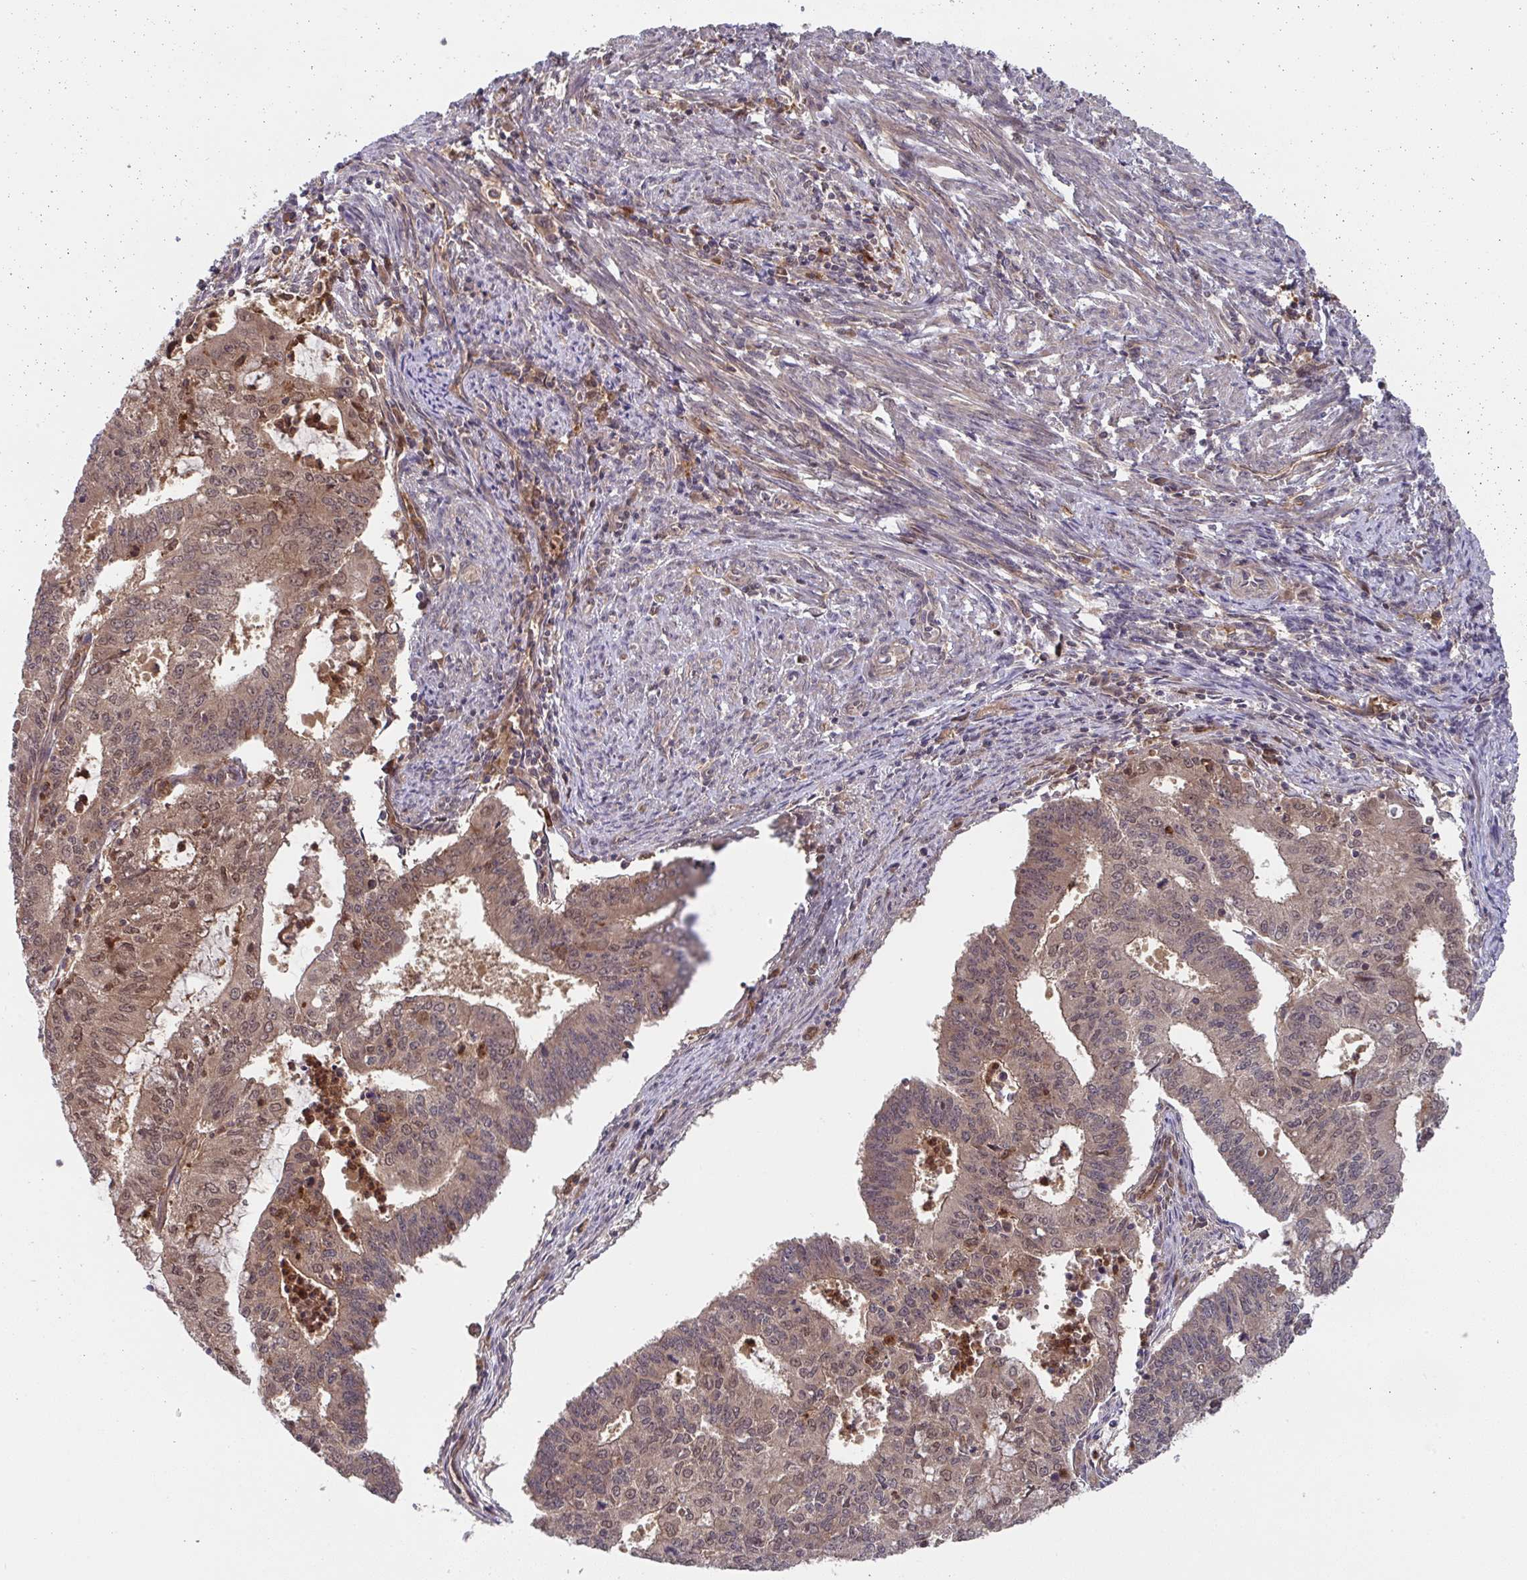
{"staining": {"intensity": "moderate", "quantity": "25%-75%", "location": "cytoplasmic/membranous,nuclear"}, "tissue": "endometrial cancer", "cell_type": "Tumor cells", "image_type": "cancer", "snomed": [{"axis": "morphology", "description": "Adenocarcinoma, NOS"}, {"axis": "topography", "description": "Endometrium"}], "caption": "Immunohistochemical staining of human endometrial cancer shows medium levels of moderate cytoplasmic/membranous and nuclear protein positivity in approximately 25%-75% of tumor cells.", "gene": "TIGAR", "patient": {"sex": "female", "age": 61}}